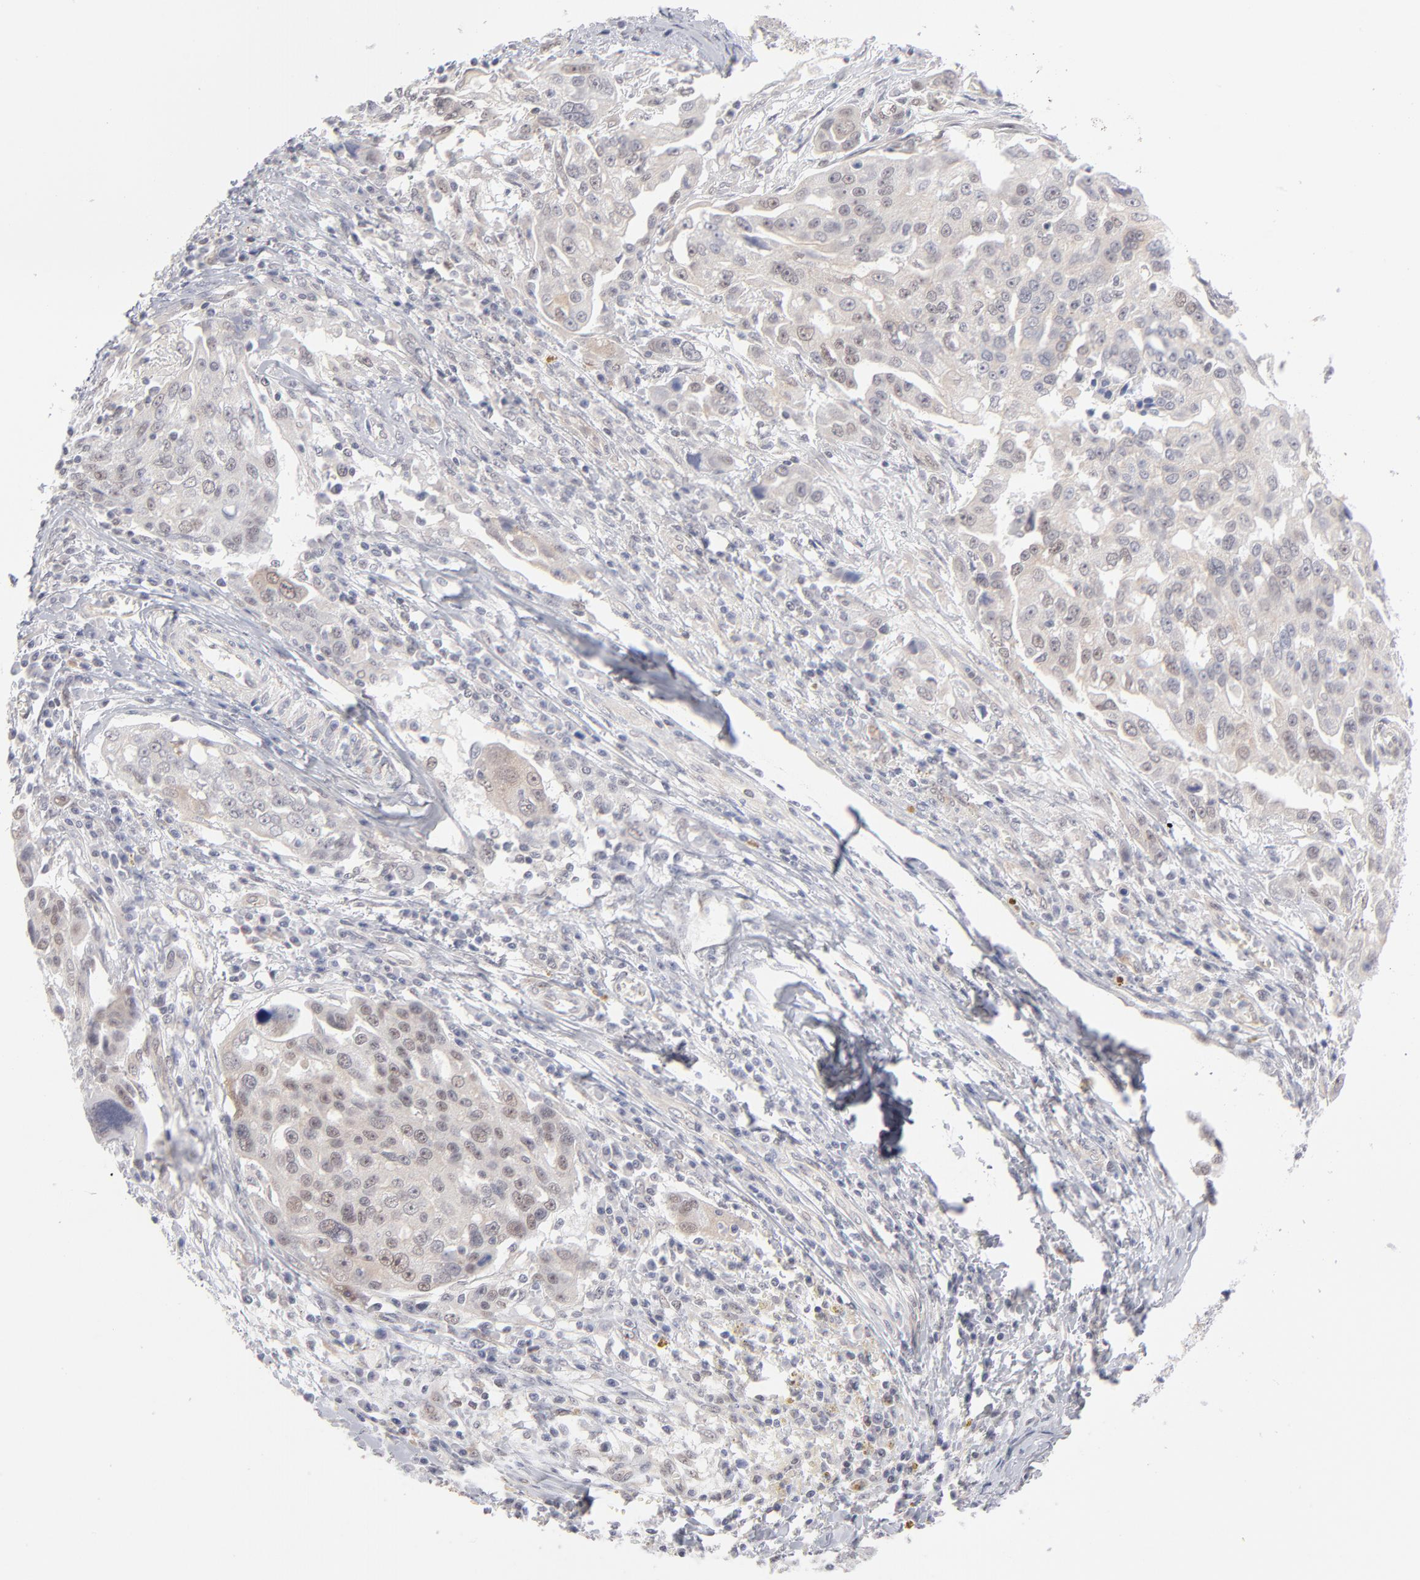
{"staining": {"intensity": "weak", "quantity": ">75%", "location": "cytoplasmic/membranous,nuclear"}, "tissue": "ovarian cancer", "cell_type": "Tumor cells", "image_type": "cancer", "snomed": [{"axis": "morphology", "description": "Carcinoma, endometroid"}, {"axis": "topography", "description": "Ovary"}], "caption": "Ovarian endometroid carcinoma tissue exhibits weak cytoplasmic/membranous and nuclear positivity in about >75% of tumor cells", "gene": "NBN", "patient": {"sex": "female", "age": 75}}